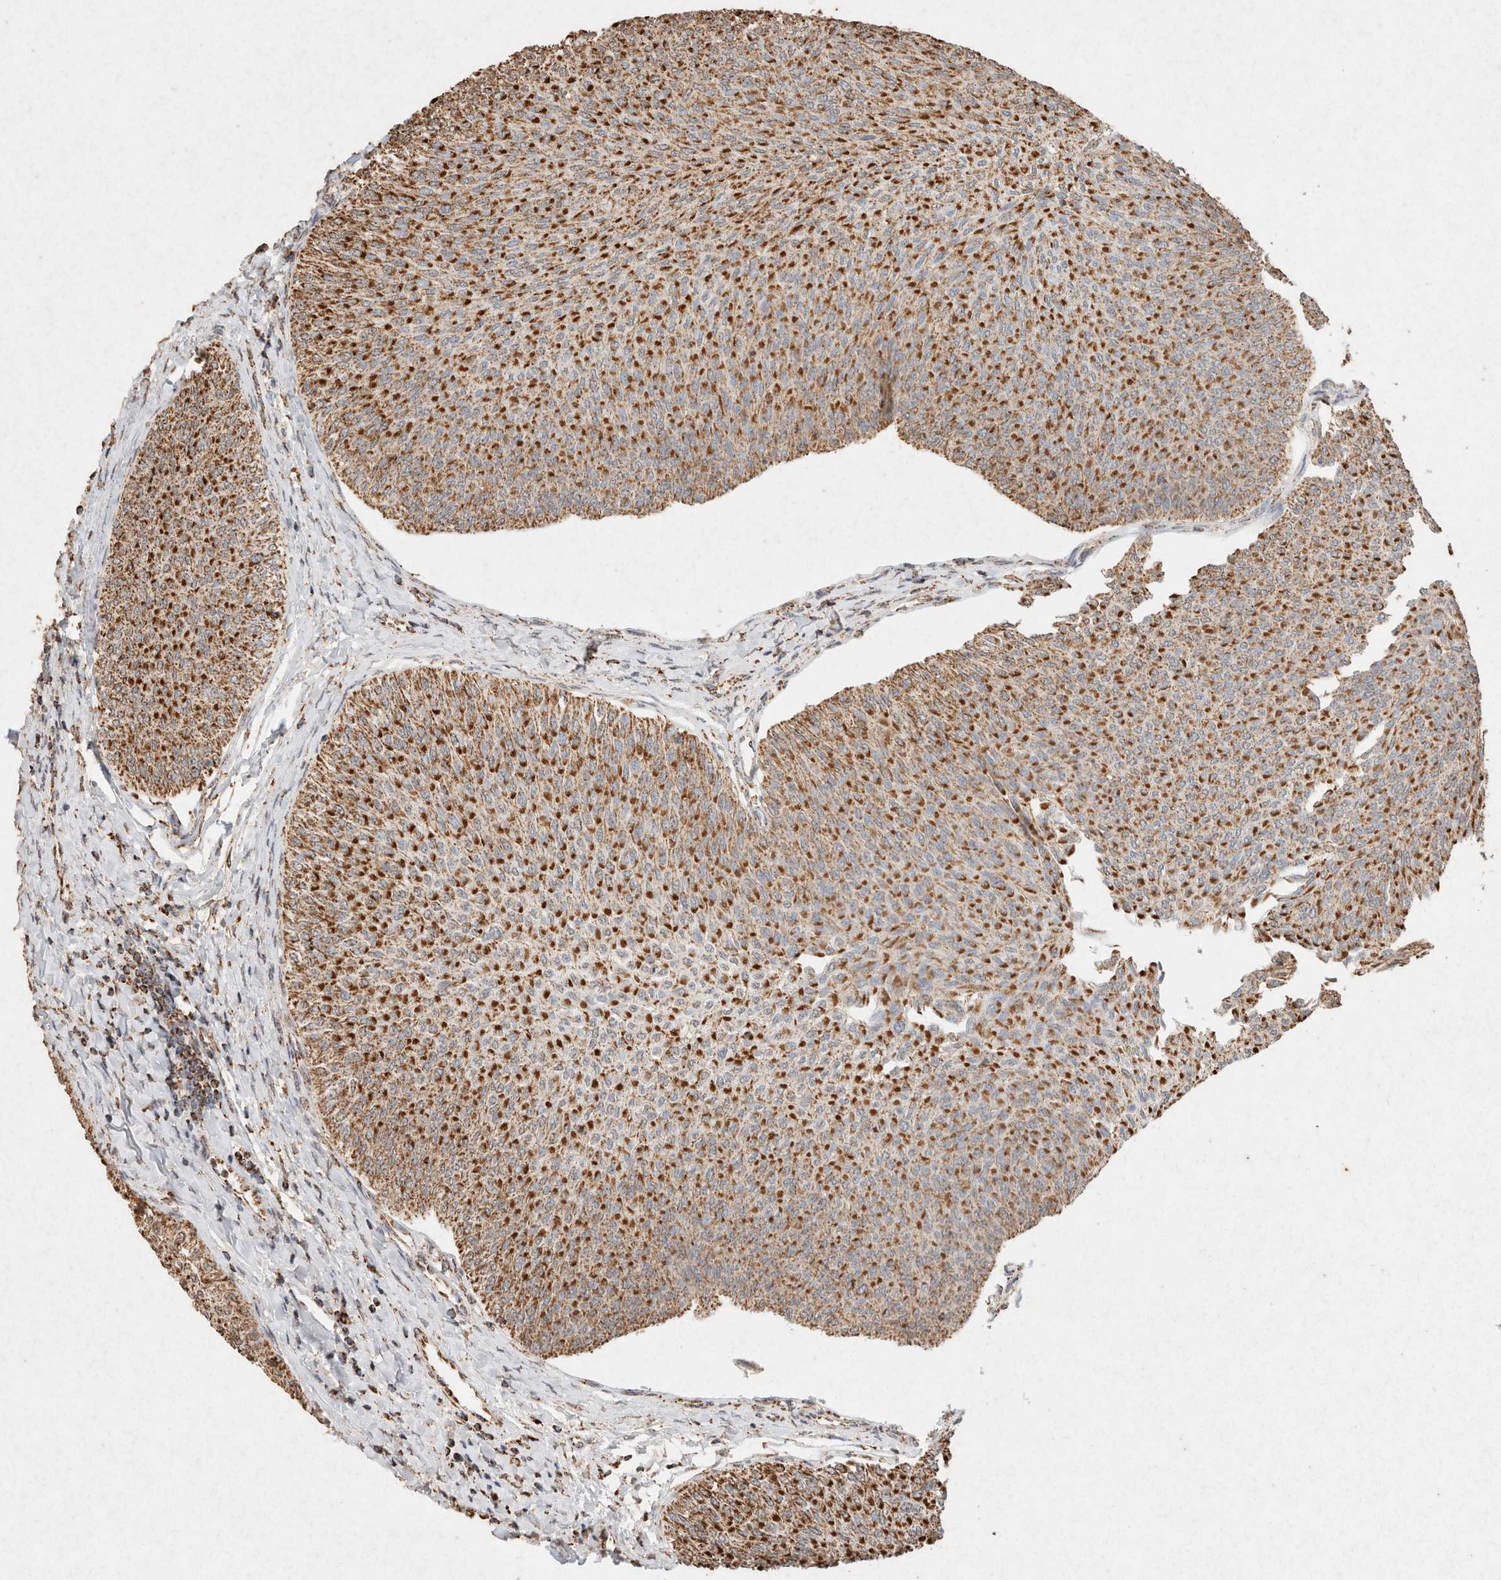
{"staining": {"intensity": "strong", "quantity": ">75%", "location": "cytoplasmic/membranous"}, "tissue": "urothelial cancer", "cell_type": "Tumor cells", "image_type": "cancer", "snomed": [{"axis": "morphology", "description": "Urothelial carcinoma, Low grade"}, {"axis": "topography", "description": "Urinary bladder"}], "caption": "A high amount of strong cytoplasmic/membranous staining is identified in about >75% of tumor cells in urothelial cancer tissue.", "gene": "SDC2", "patient": {"sex": "male", "age": 78}}